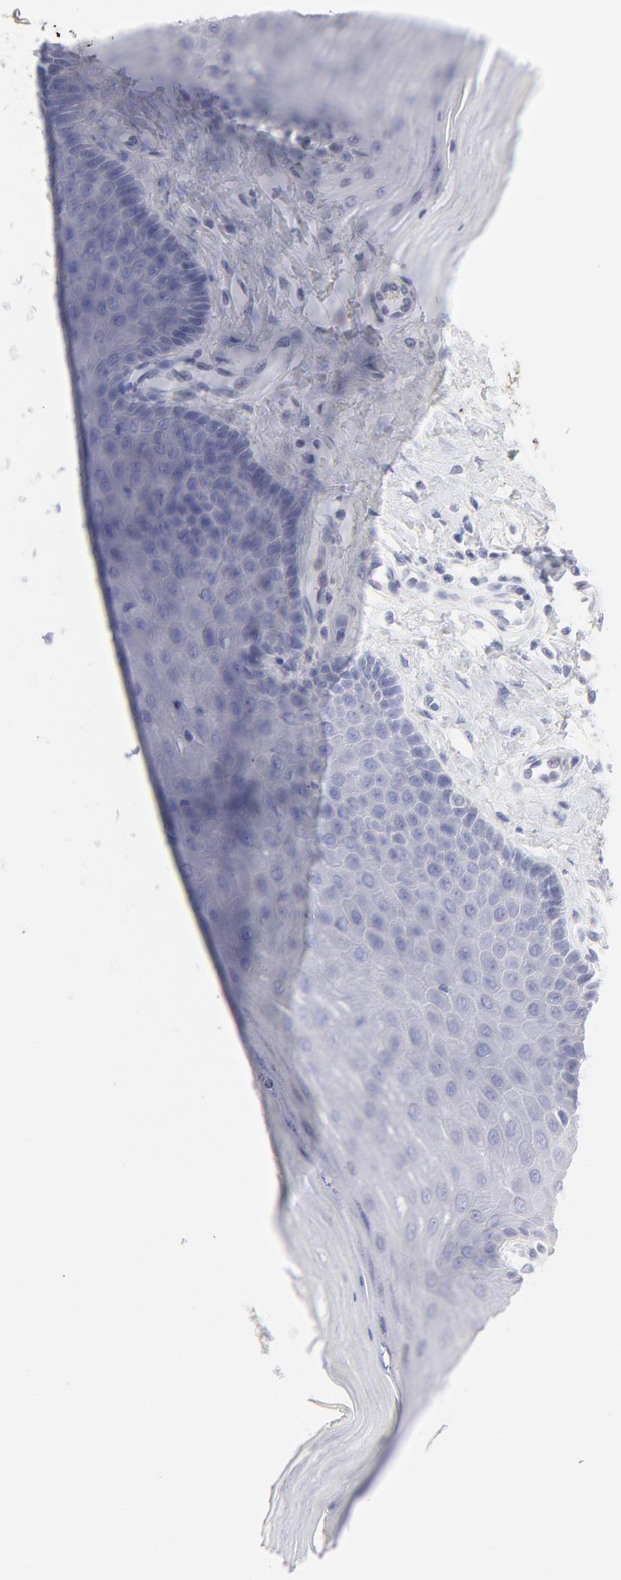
{"staining": {"intensity": "moderate", "quantity": "<25%", "location": "nuclear"}, "tissue": "cervix", "cell_type": "Glandular cells", "image_type": "normal", "snomed": [{"axis": "morphology", "description": "Normal tissue, NOS"}, {"axis": "topography", "description": "Cervix"}], "caption": "Immunohistochemistry photomicrograph of normal cervix: human cervix stained using immunohistochemistry demonstrates low levels of moderate protein expression localized specifically in the nuclear of glandular cells, appearing as a nuclear brown color.", "gene": "ELF3", "patient": {"sex": "female", "age": 55}}